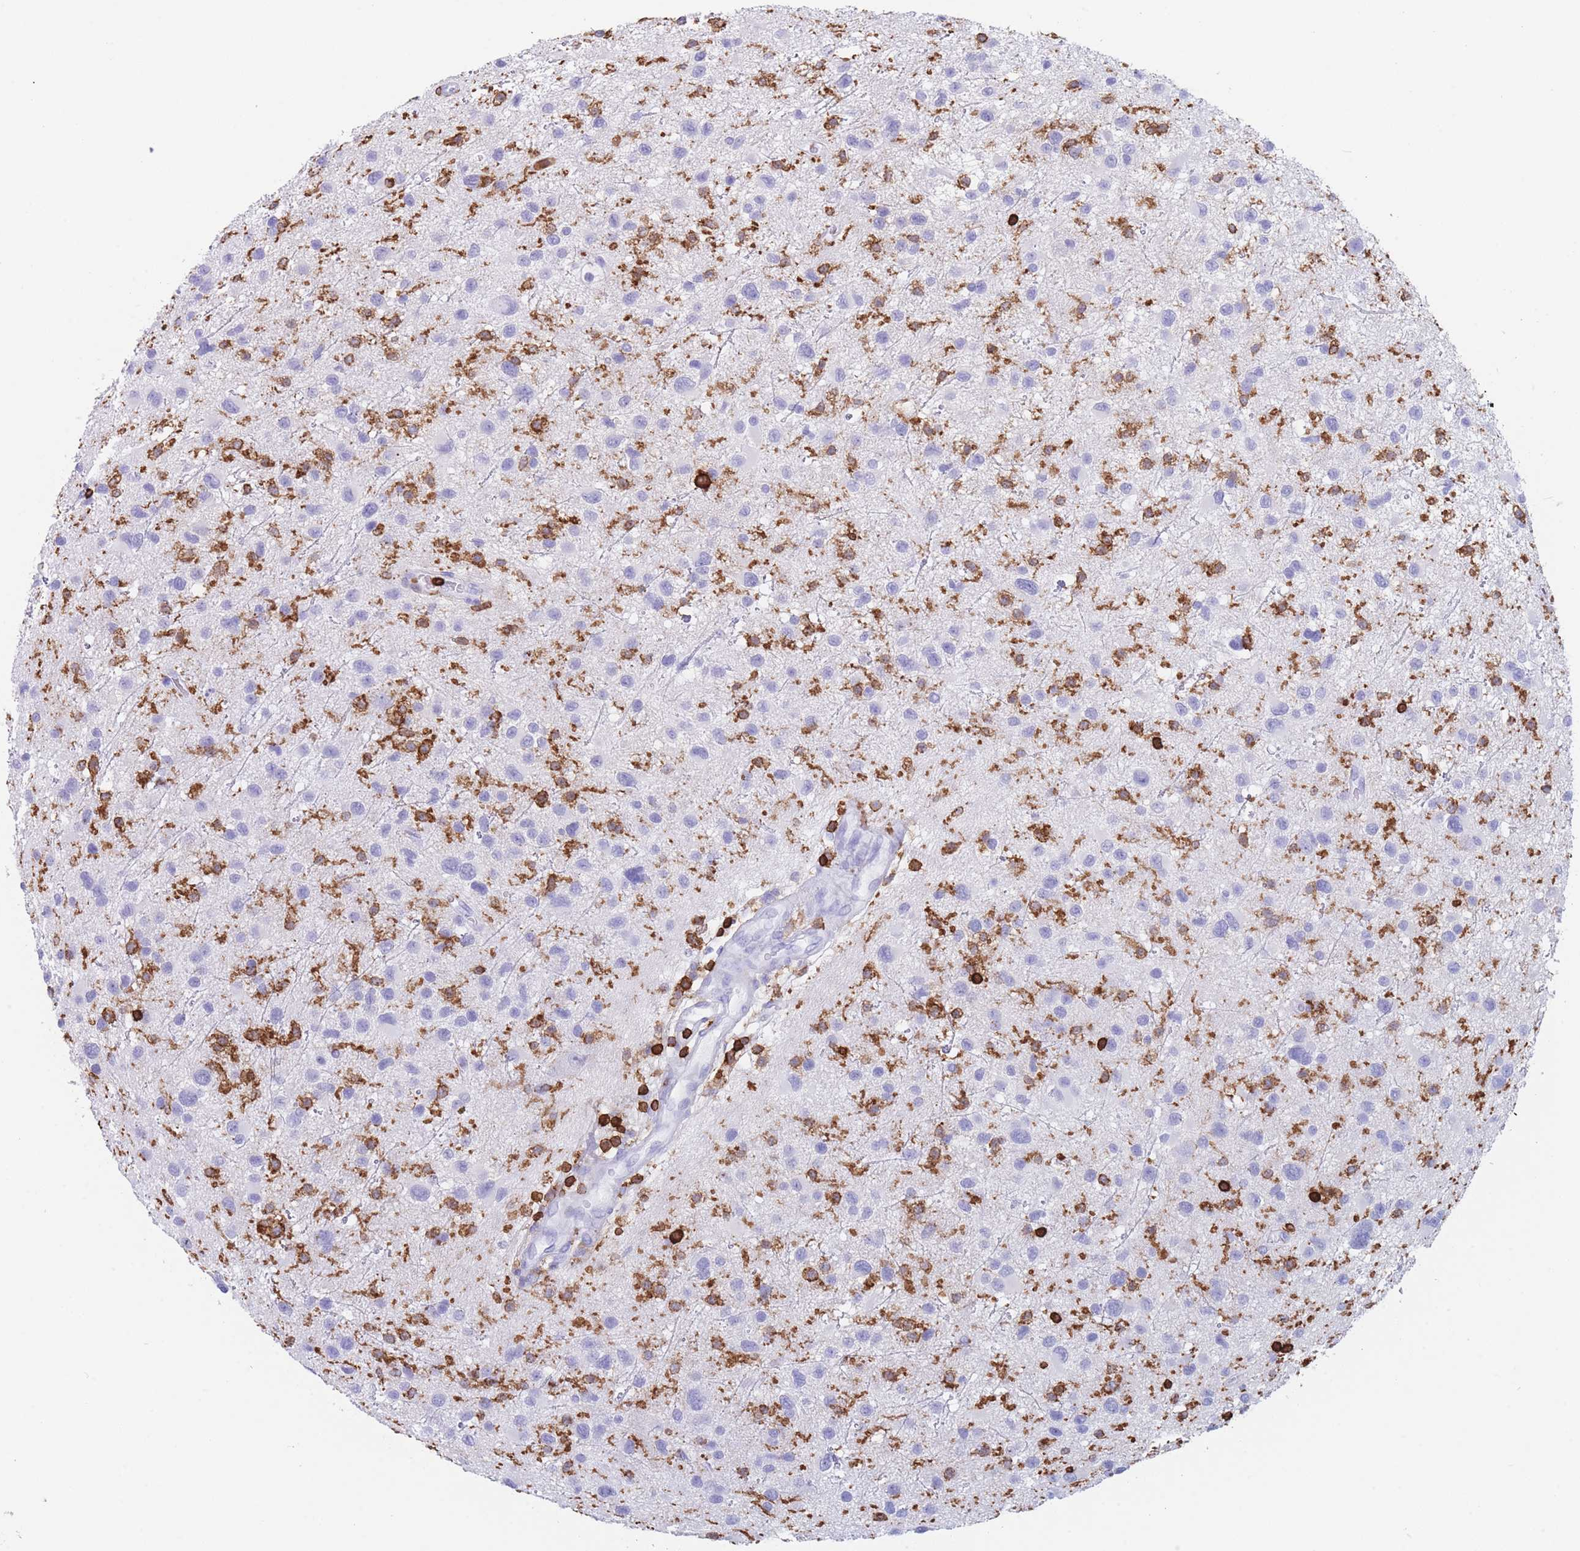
{"staining": {"intensity": "negative", "quantity": "none", "location": "none"}, "tissue": "glioma", "cell_type": "Tumor cells", "image_type": "cancer", "snomed": [{"axis": "morphology", "description": "Glioma, malignant, Low grade"}, {"axis": "topography", "description": "Brain"}], "caption": "Malignant glioma (low-grade) stained for a protein using immunohistochemistry exhibits no staining tumor cells.", "gene": "CORO1A", "patient": {"sex": "female", "age": 32}}